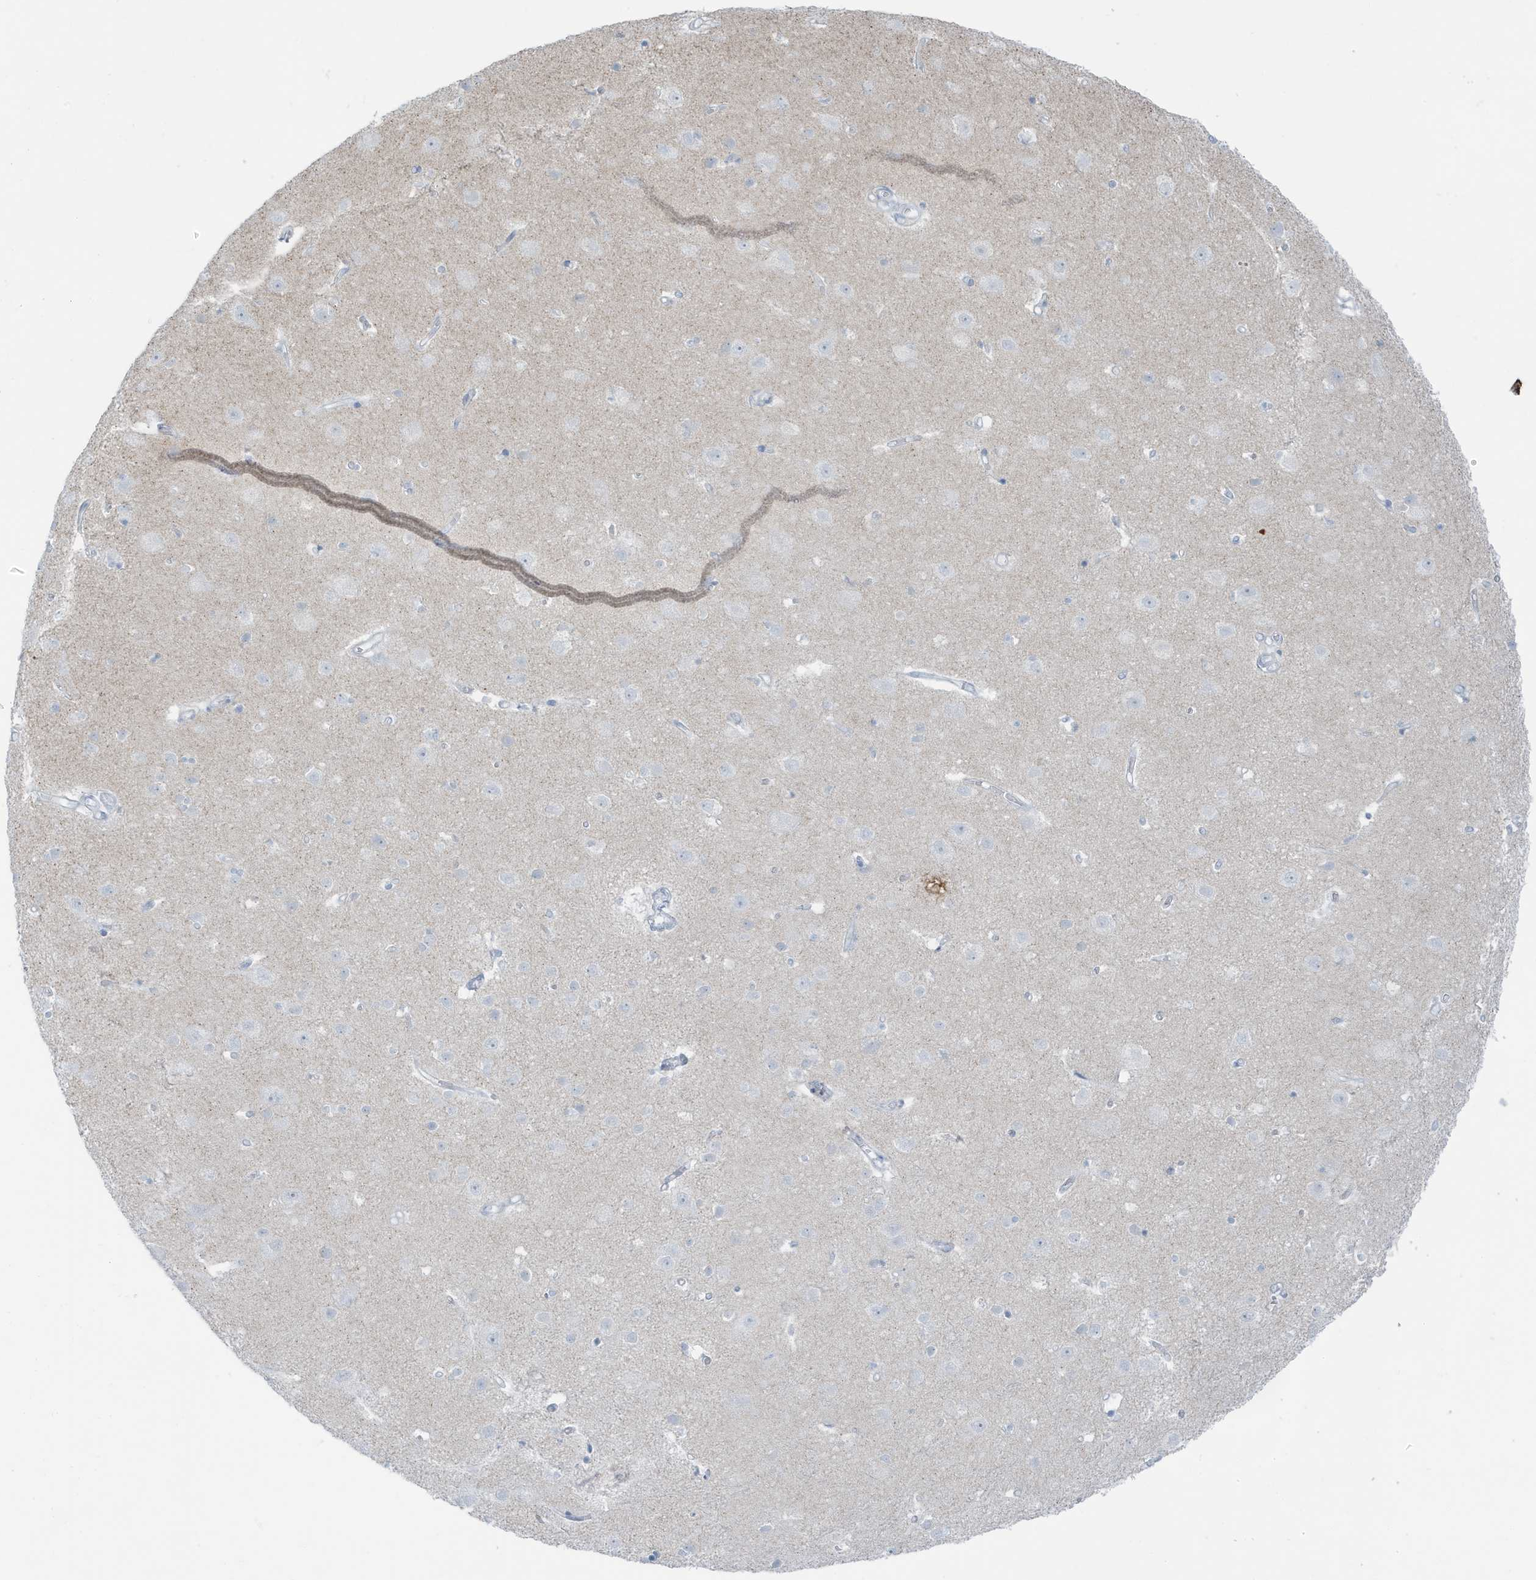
{"staining": {"intensity": "negative", "quantity": "none", "location": "none"}, "tissue": "cerebral cortex", "cell_type": "Endothelial cells", "image_type": "normal", "snomed": [{"axis": "morphology", "description": "Normal tissue, NOS"}, {"axis": "topography", "description": "Cerebral cortex"}], "caption": "The histopathology image demonstrates no staining of endothelial cells in benign cerebral cortex.", "gene": "ZFP64", "patient": {"sex": "male", "age": 54}}